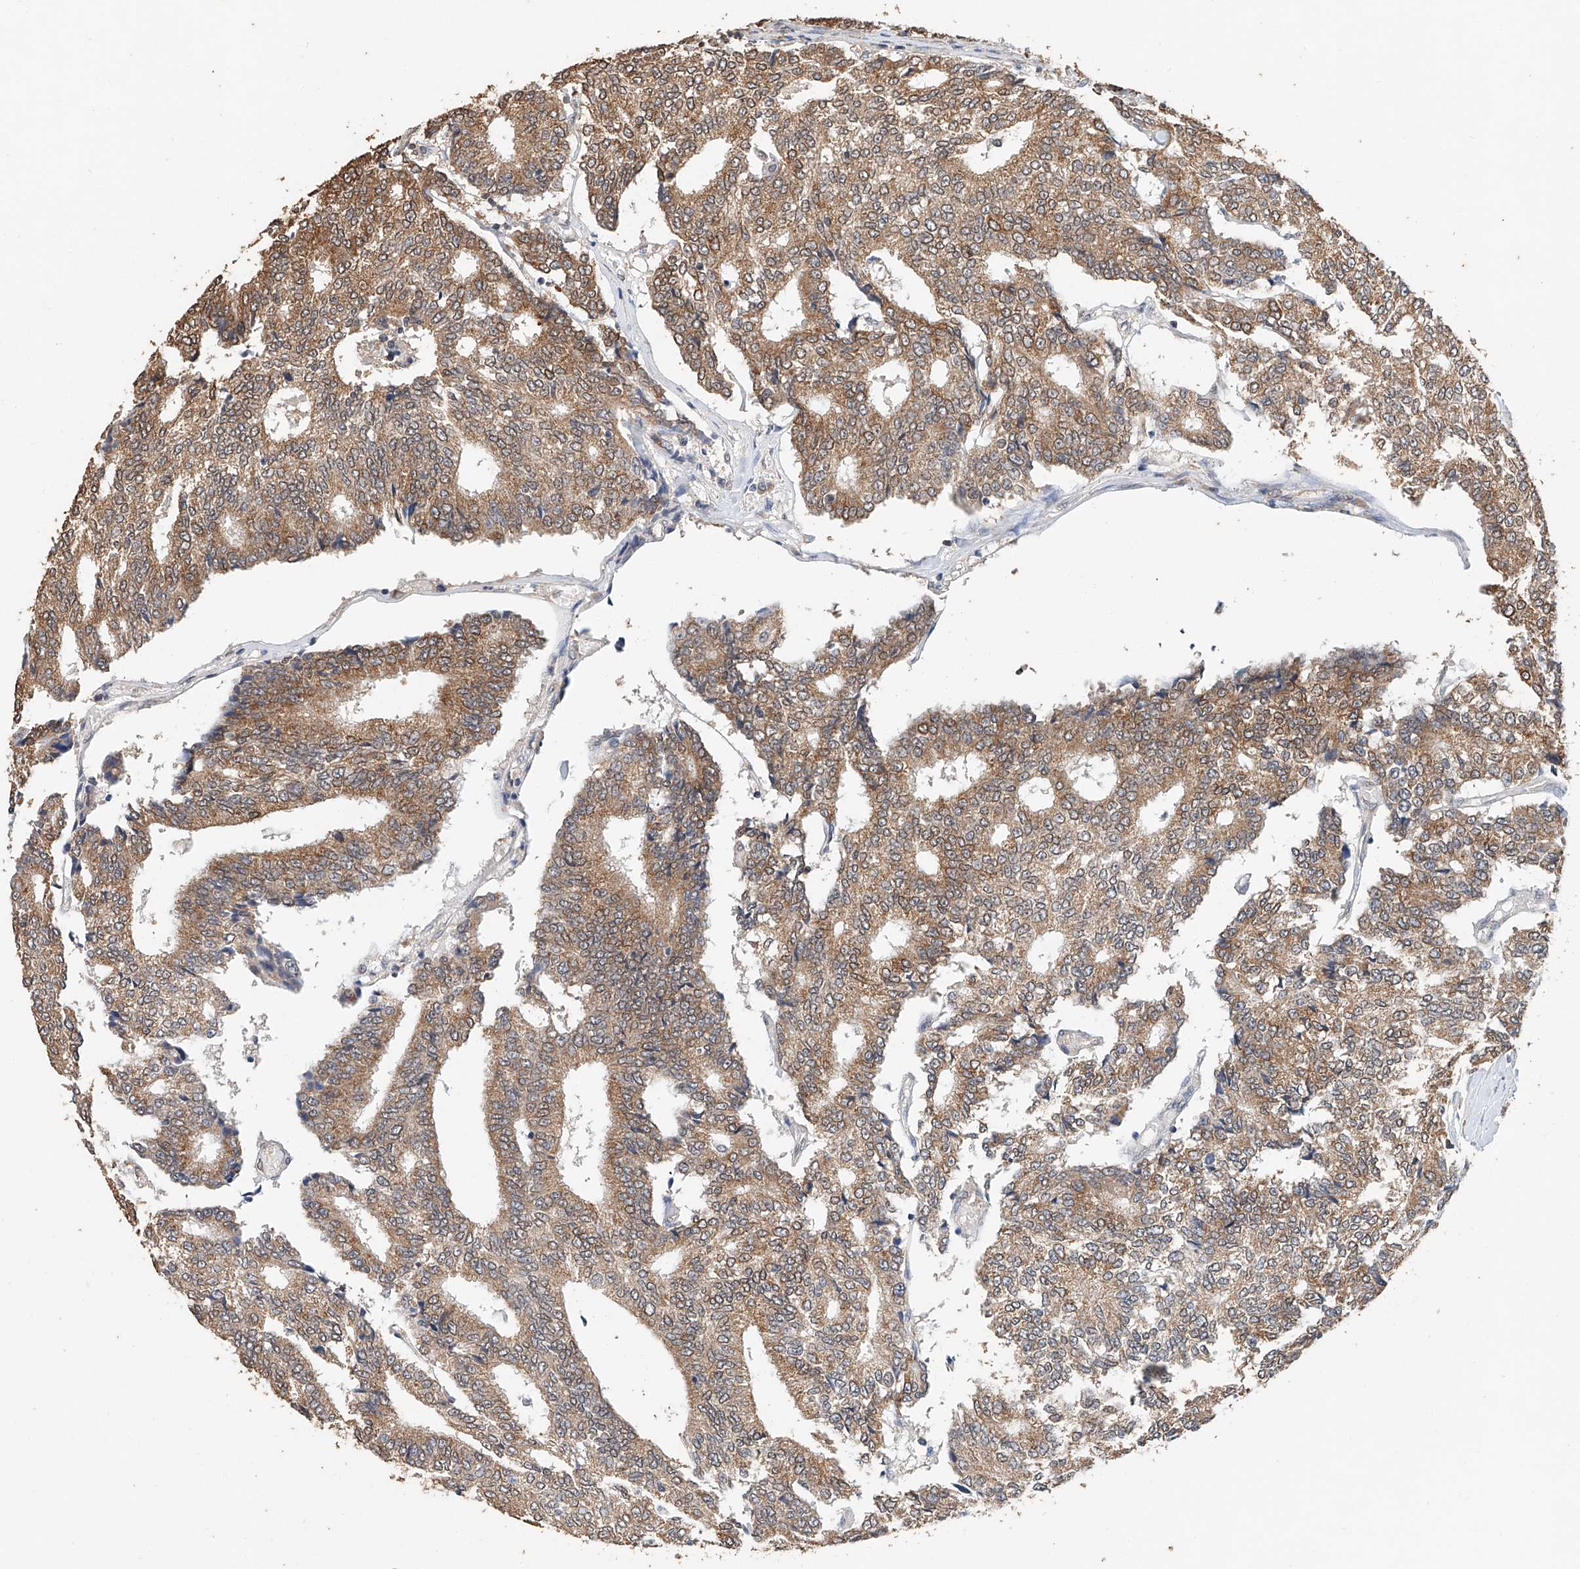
{"staining": {"intensity": "moderate", "quantity": ">75%", "location": "cytoplasmic/membranous"}, "tissue": "prostate cancer", "cell_type": "Tumor cells", "image_type": "cancer", "snomed": [{"axis": "morphology", "description": "Normal tissue, NOS"}, {"axis": "morphology", "description": "Adenocarcinoma, High grade"}, {"axis": "topography", "description": "Prostate"}, {"axis": "topography", "description": "Seminal veicle"}], "caption": "Prostate high-grade adenocarcinoma stained for a protein (brown) displays moderate cytoplasmic/membranous positive positivity in approximately >75% of tumor cells.", "gene": "CERS4", "patient": {"sex": "male", "age": 55}}